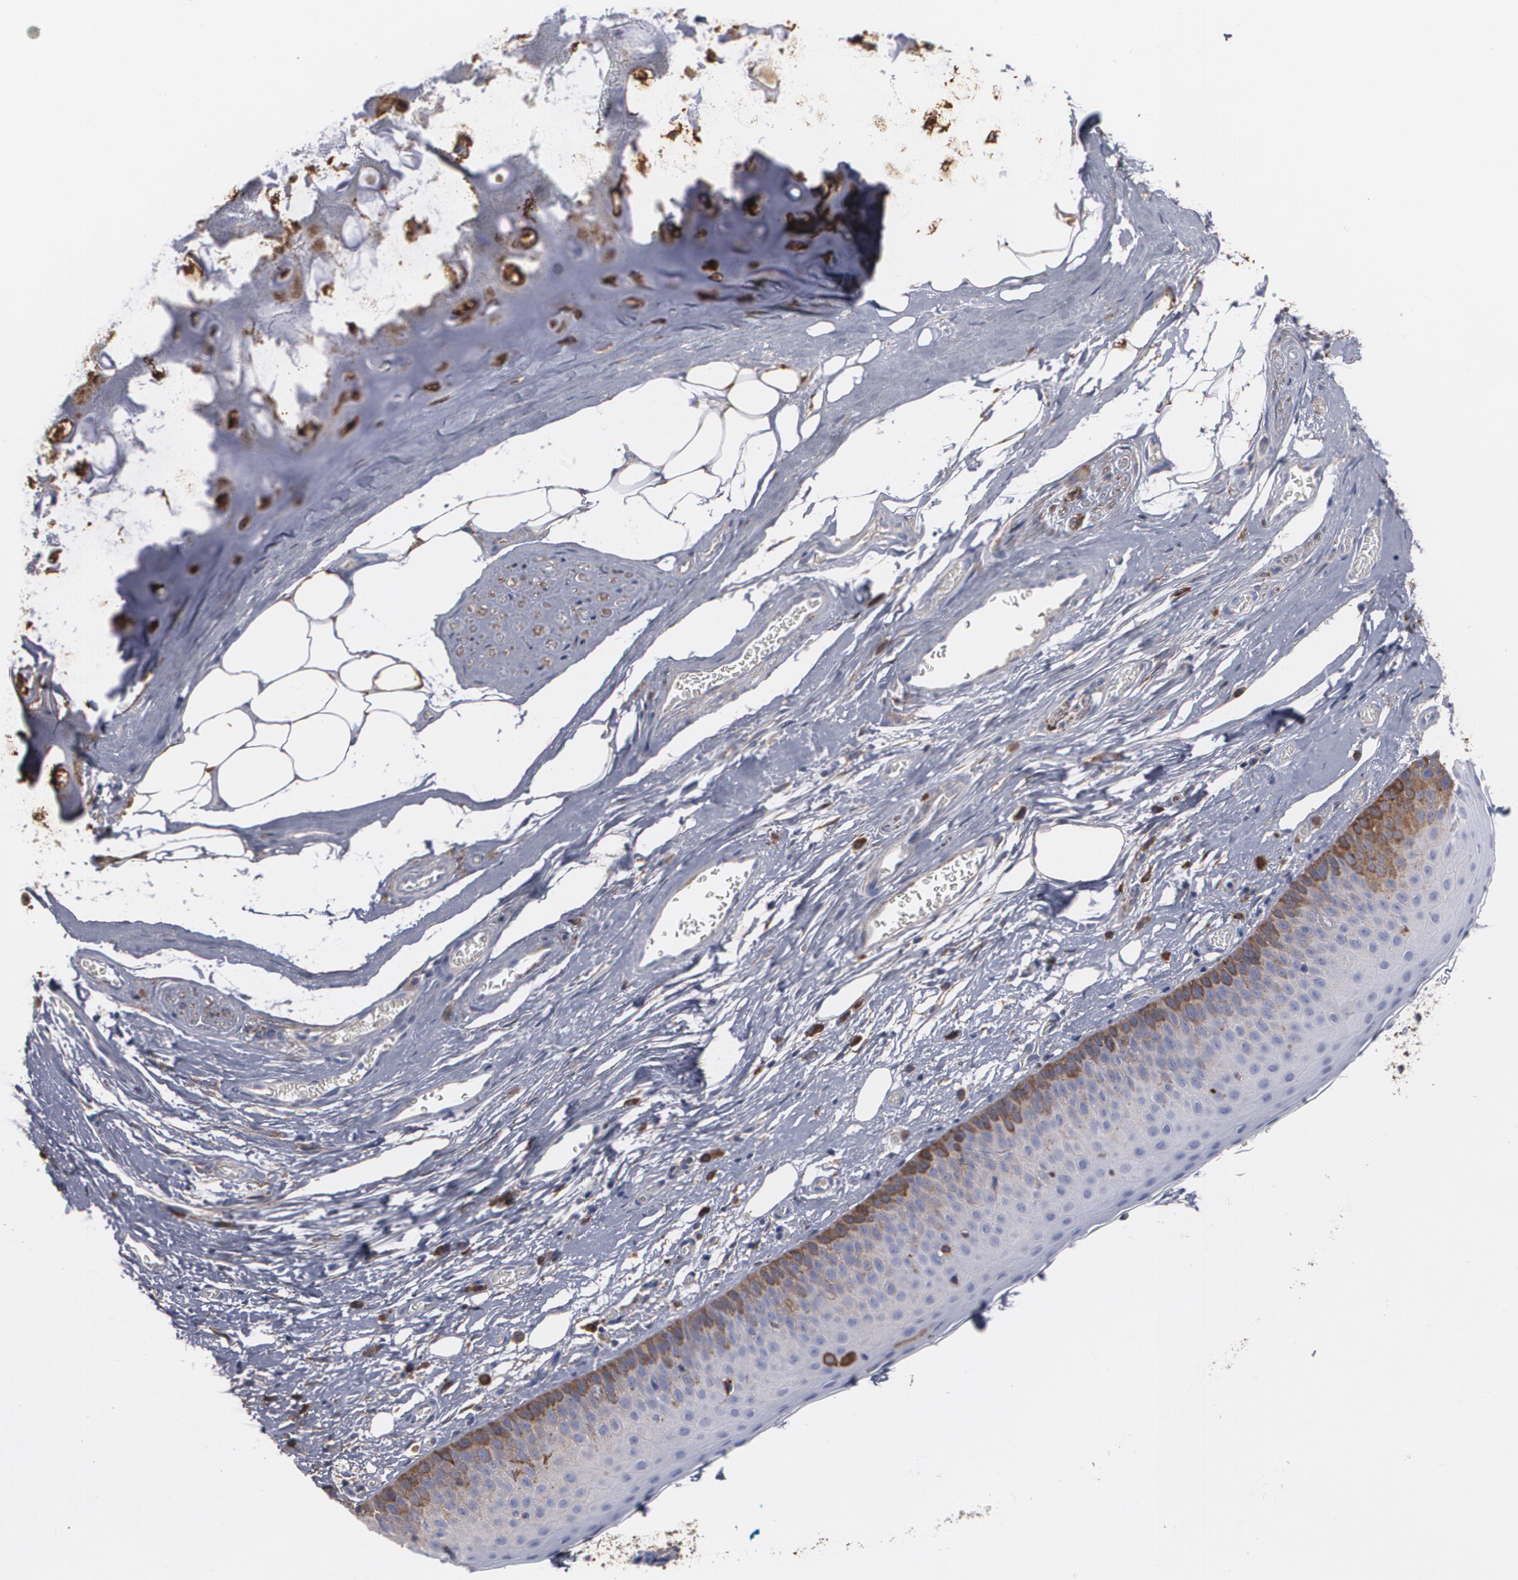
{"staining": {"intensity": "moderate", "quantity": "<25%", "location": "cytoplasmic/membranous"}, "tissue": "nasopharynx", "cell_type": "Respiratory epithelial cells", "image_type": "normal", "snomed": [{"axis": "morphology", "description": "Normal tissue, NOS"}, {"axis": "topography", "description": "Nasopharynx"}], "caption": "IHC of benign nasopharynx displays low levels of moderate cytoplasmic/membranous staining in approximately <25% of respiratory epithelial cells. The protein is stained brown, and the nuclei are stained in blue (DAB IHC with brightfield microscopy, high magnification).", "gene": "ODC1", "patient": {"sex": "male", "age": 56}}